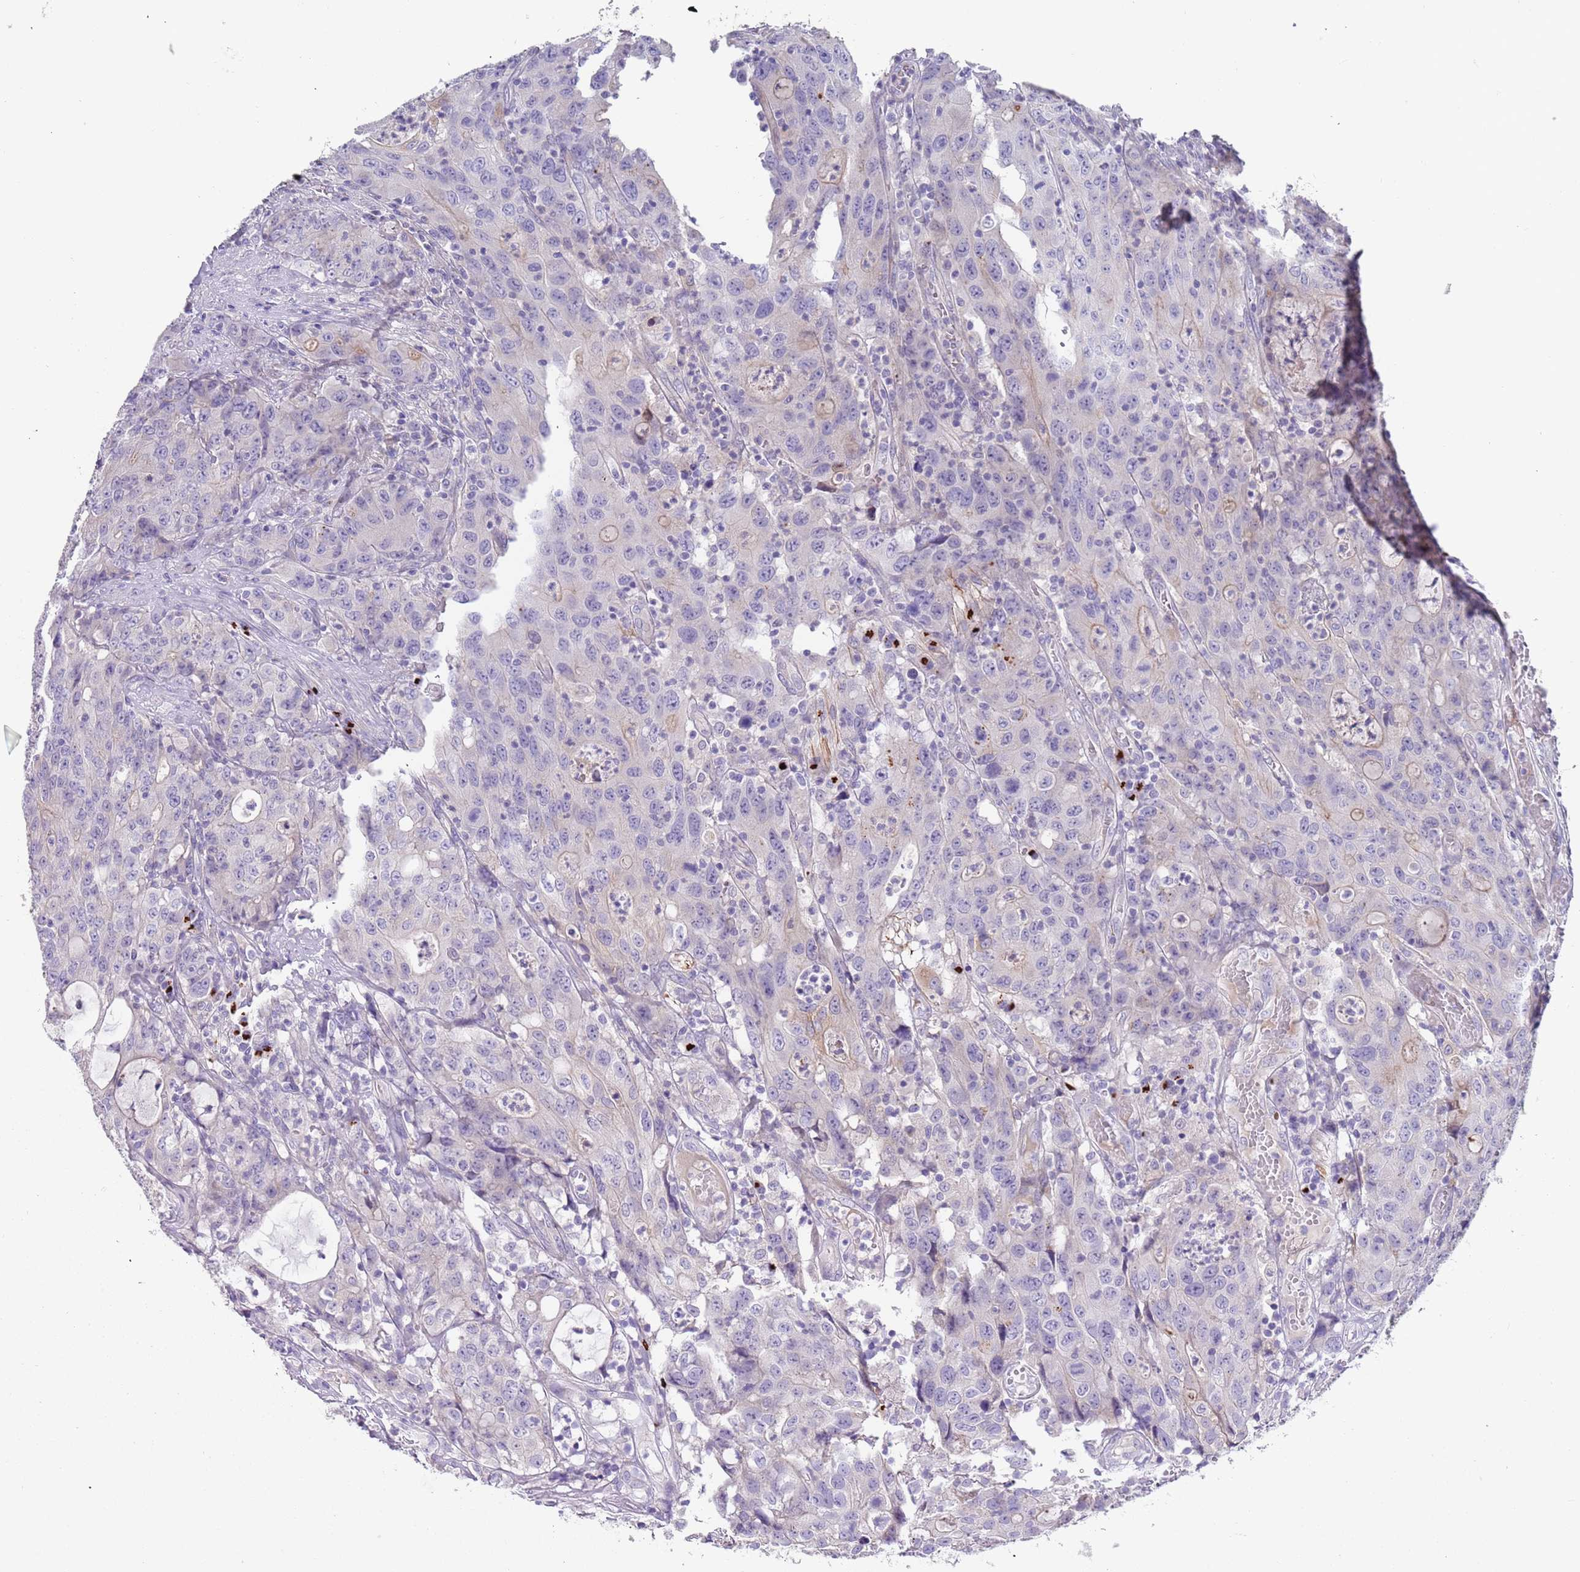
{"staining": {"intensity": "negative", "quantity": "none", "location": "none"}, "tissue": "colorectal cancer", "cell_type": "Tumor cells", "image_type": "cancer", "snomed": [{"axis": "morphology", "description": "Adenocarcinoma, NOS"}, {"axis": "topography", "description": "Colon"}], "caption": "Protein analysis of colorectal cancer exhibits no significant positivity in tumor cells.", "gene": "C2CD3", "patient": {"sex": "male", "age": 83}}